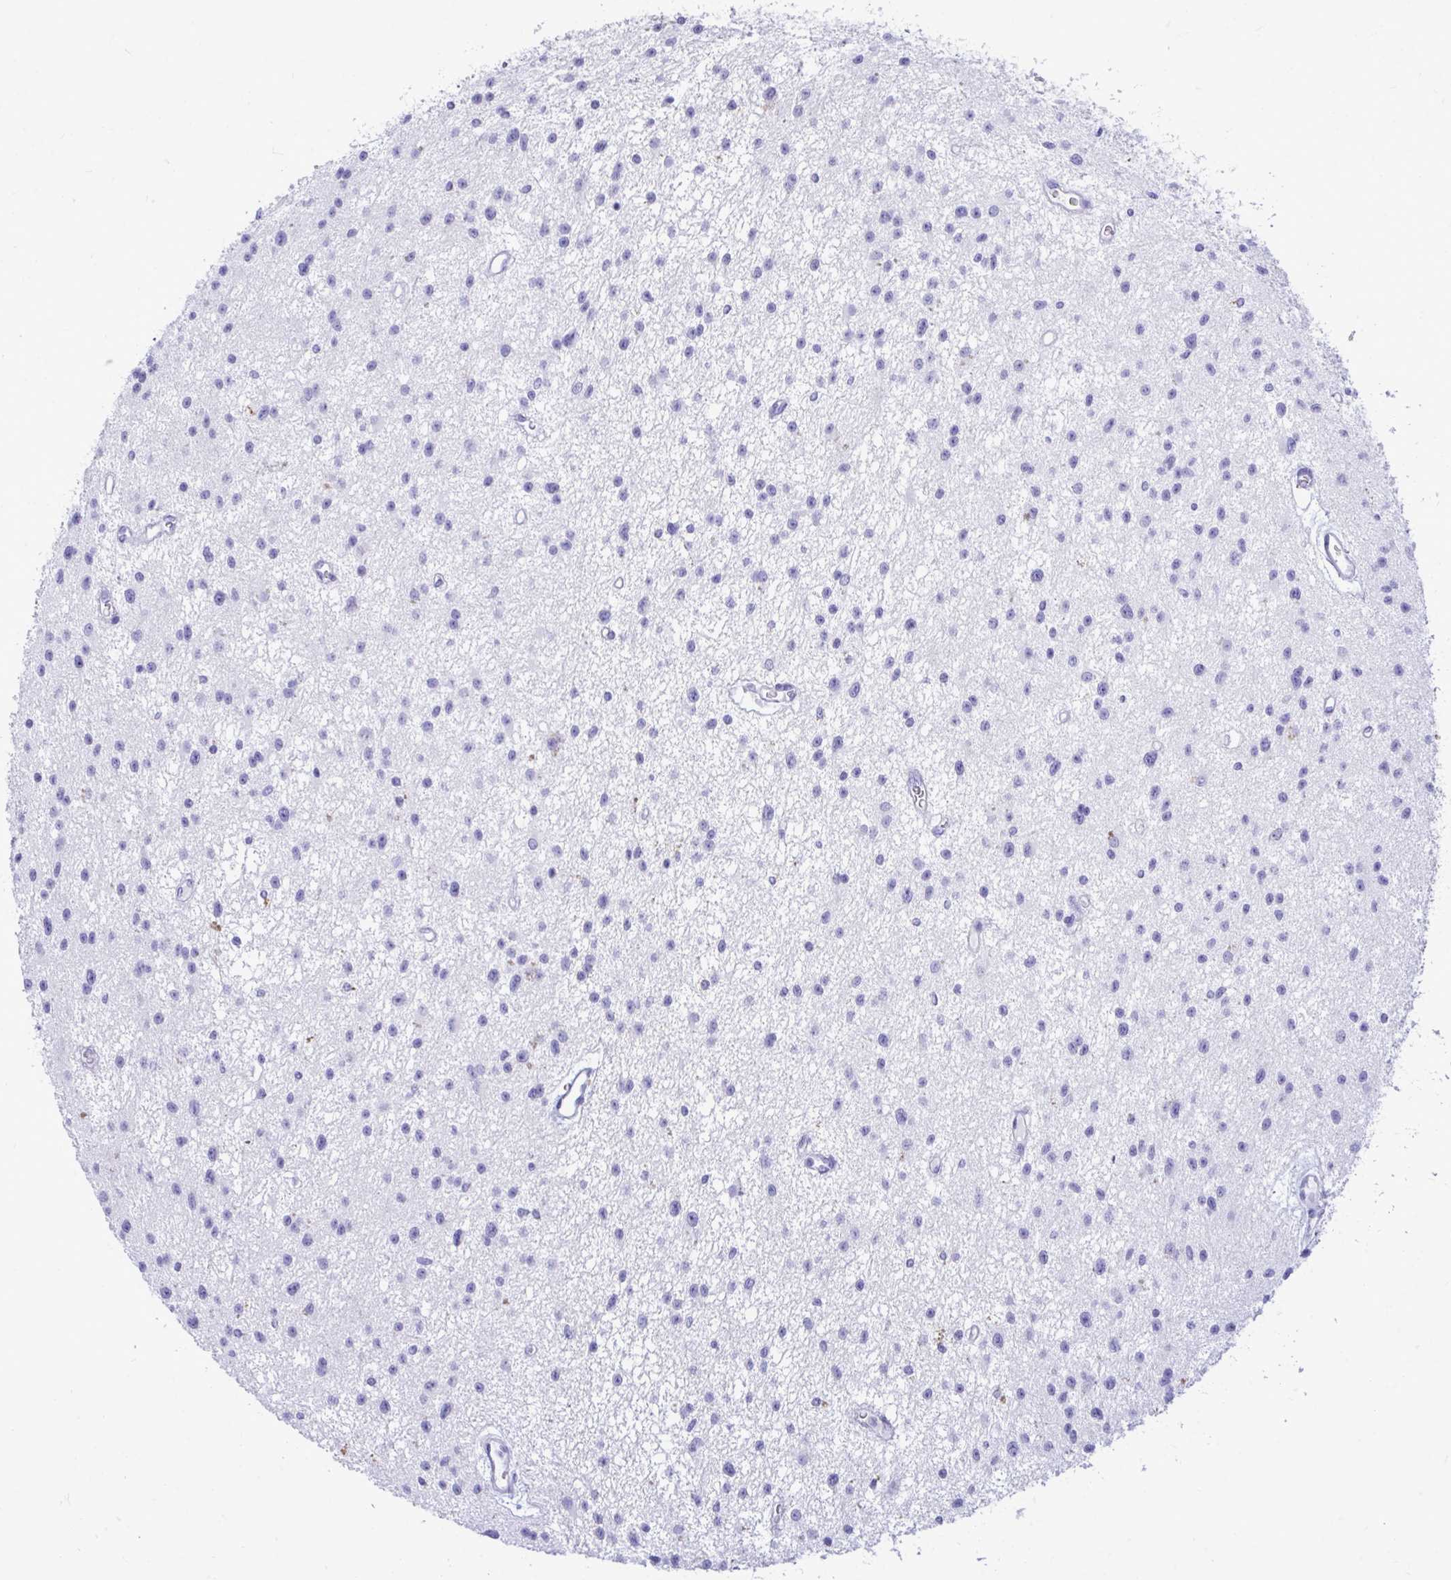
{"staining": {"intensity": "negative", "quantity": "none", "location": "none"}, "tissue": "glioma", "cell_type": "Tumor cells", "image_type": "cancer", "snomed": [{"axis": "morphology", "description": "Glioma, malignant, Low grade"}, {"axis": "topography", "description": "Brain"}], "caption": "Malignant glioma (low-grade) stained for a protein using immunohistochemistry (IHC) displays no positivity tumor cells.", "gene": "ANKDD1B", "patient": {"sex": "male", "age": 43}}